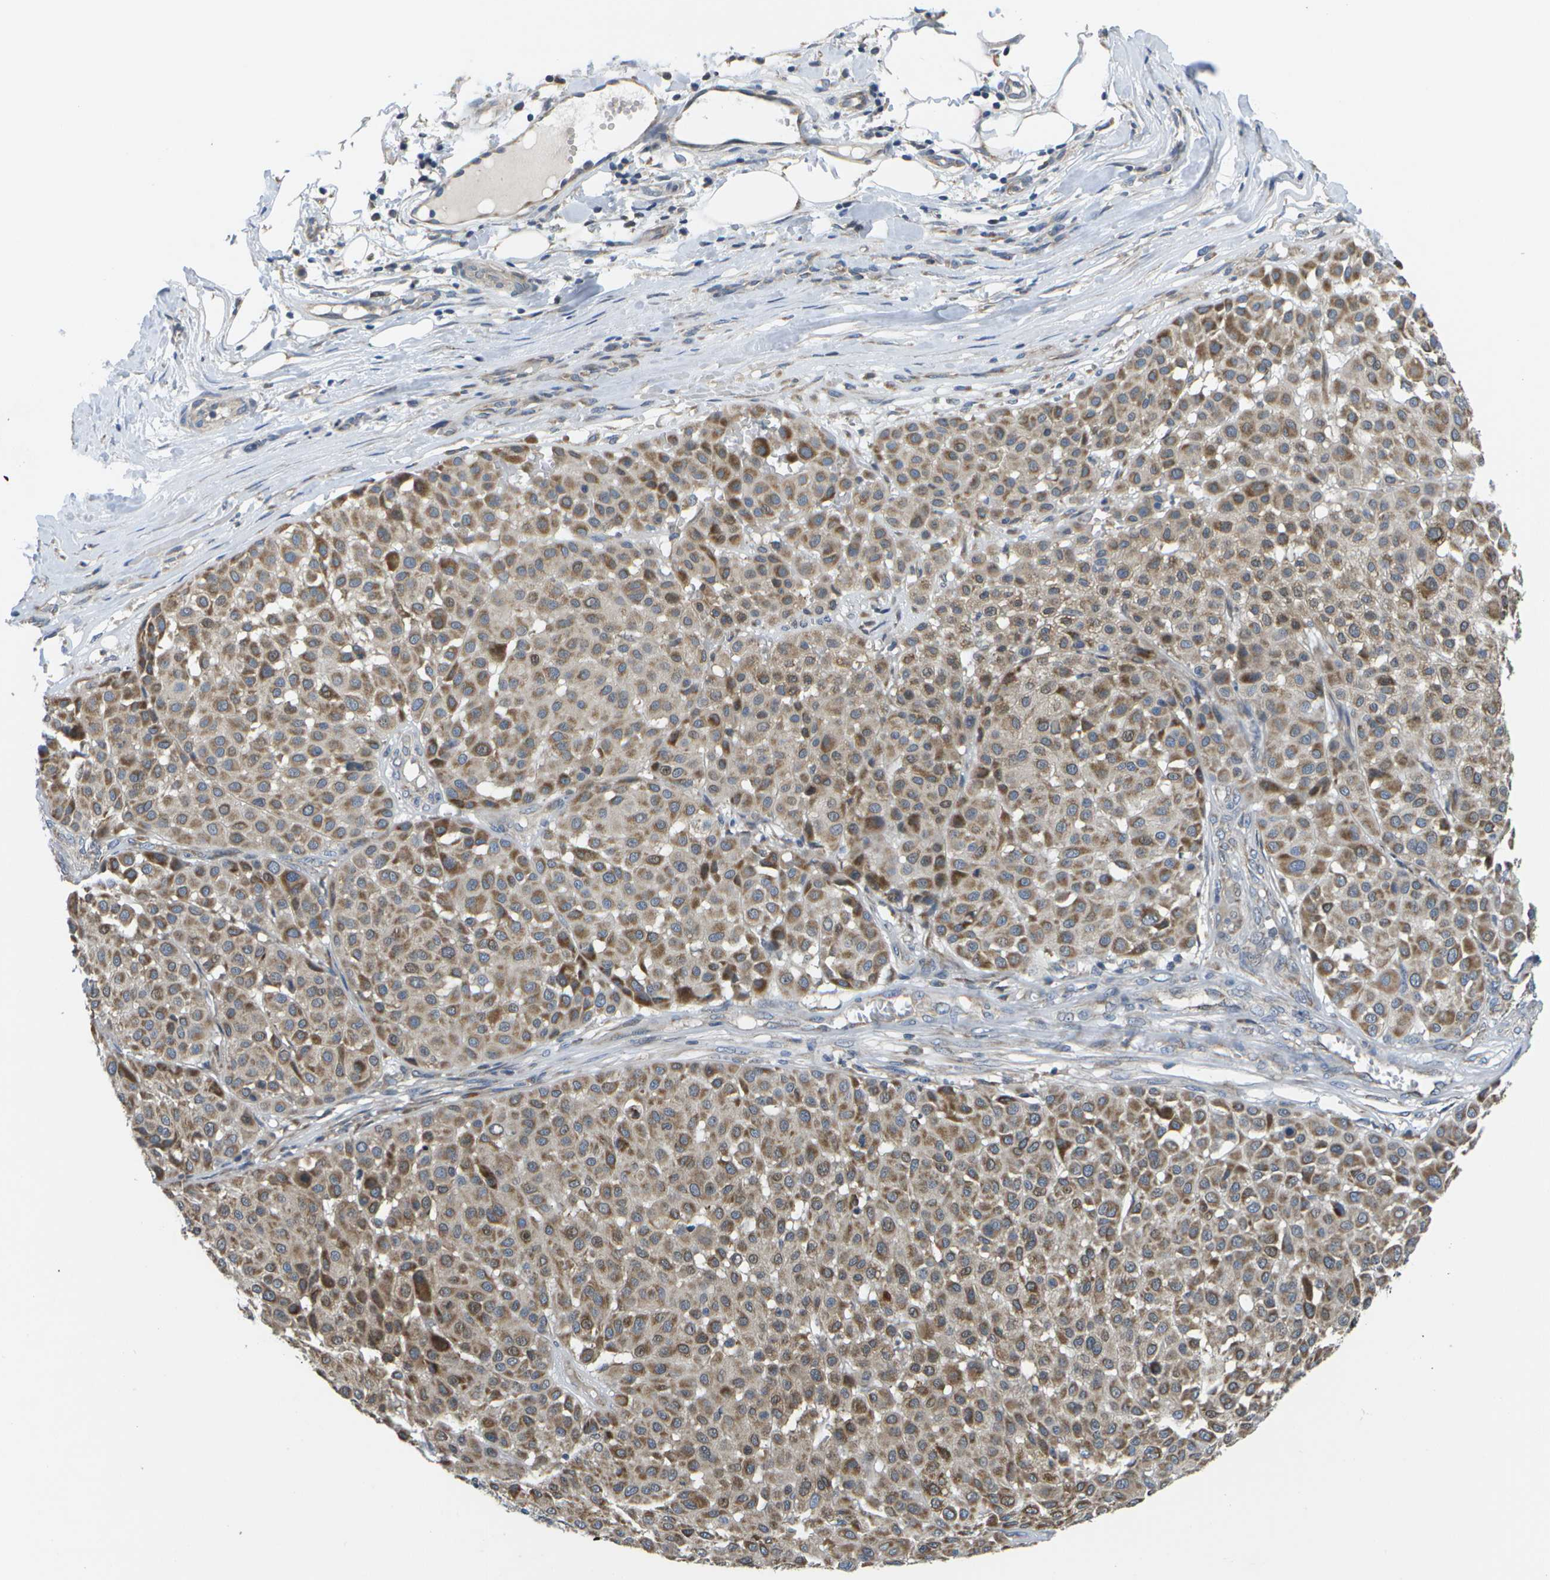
{"staining": {"intensity": "moderate", "quantity": ">75%", "location": "cytoplasmic/membranous"}, "tissue": "melanoma", "cell_type": "Tumor cells", "image_type": "cancer", "snomed": [{"axis": "morphology", "description": "Malignant melanoma, Metastatic site"}, {"axis": "topography", "description": "Soft tissue"}], "caption": "Moderate cytoplasmic/membranous expression for a protein is present in approximately >75% of tumor cells of malignant melanoma (metastatic site) using IHC.", "gene": "HADHA", "patient": {"sex": "male", "age": 41}}